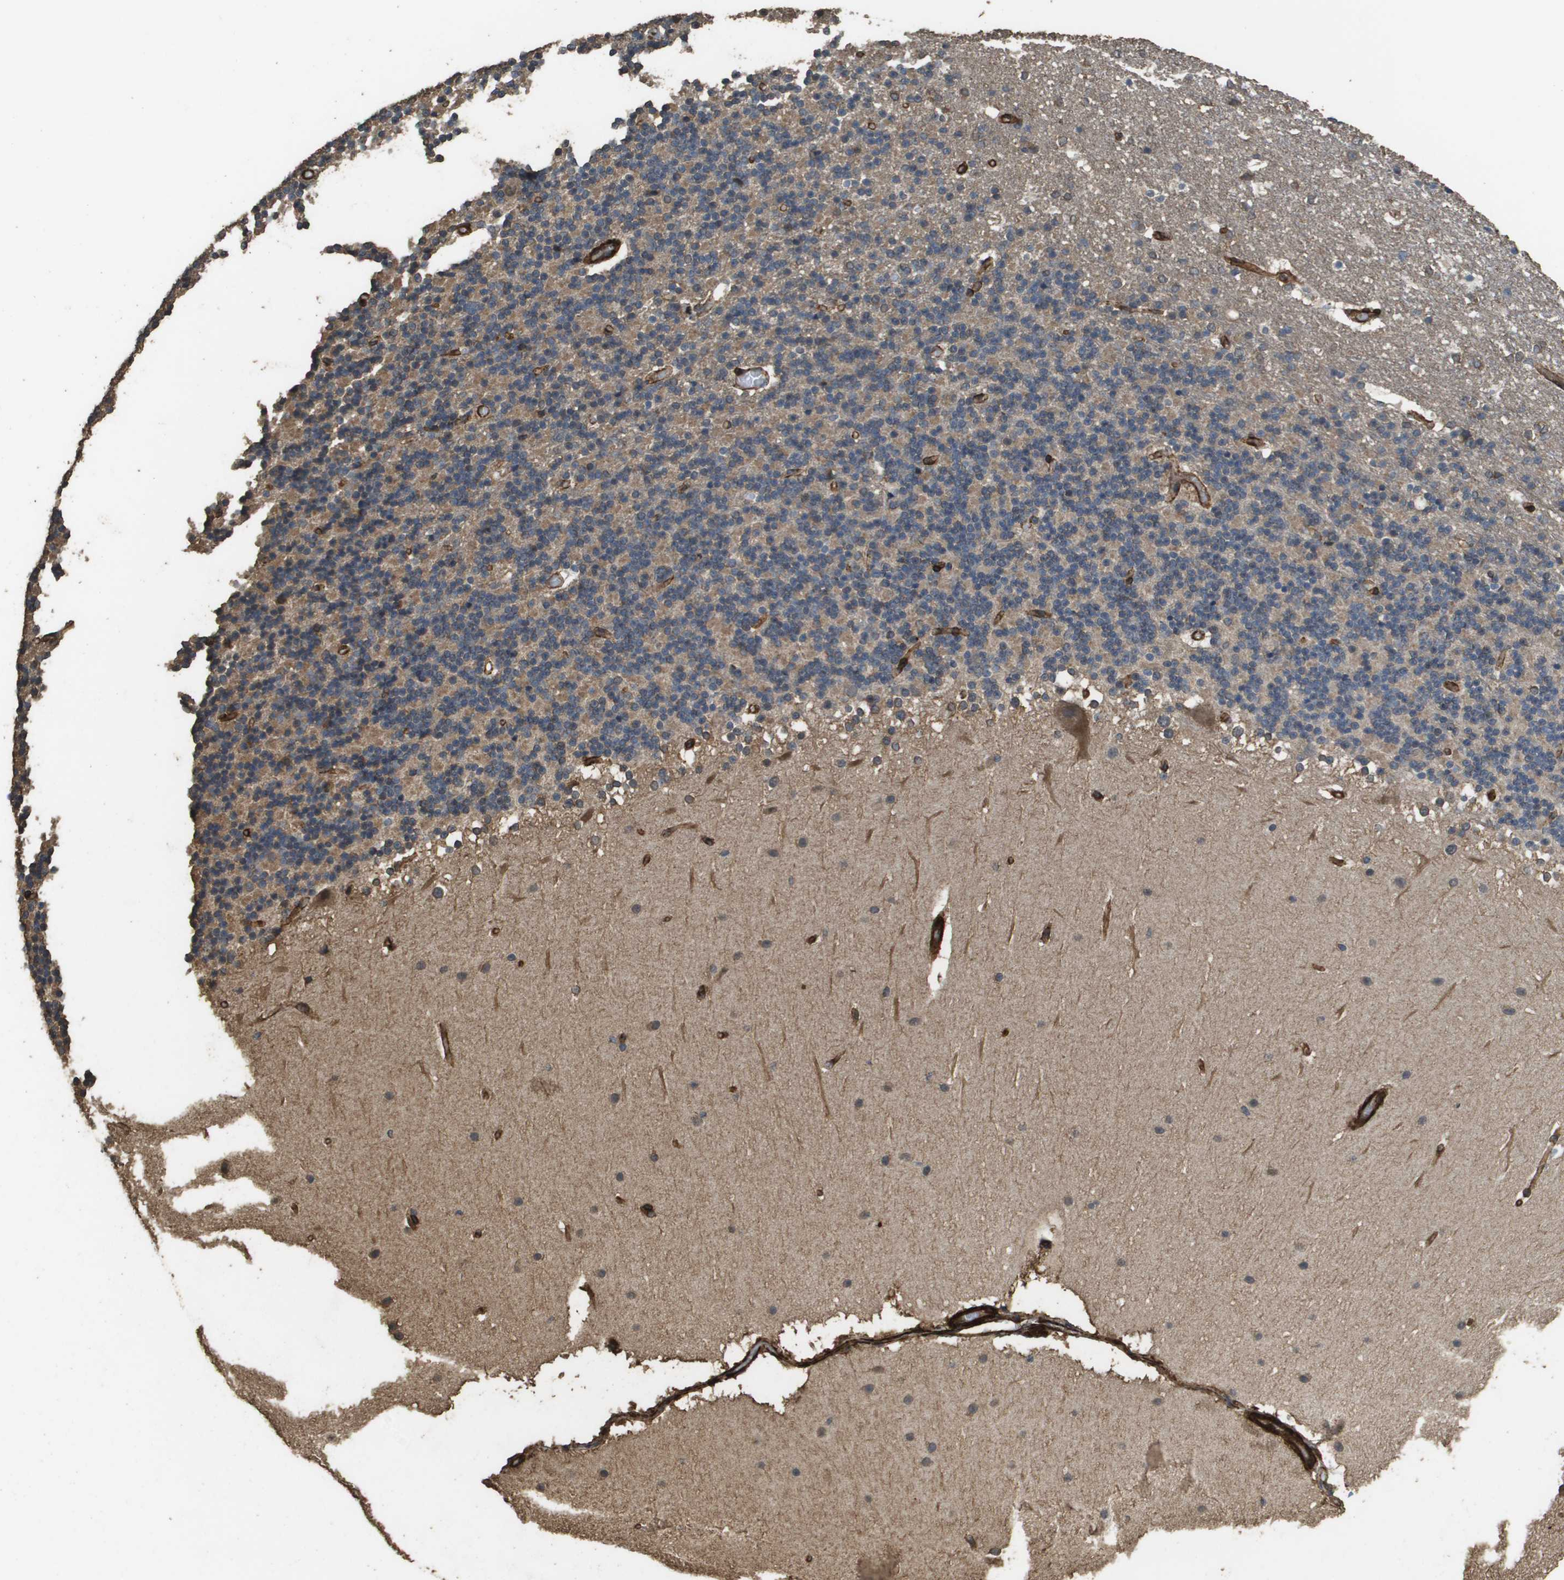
{"staining": {"intensity": "weak", "quantity": ">75%", "location": "cytoplasmic/membranous"}, "tissue": "cerebellum", "cell_type": "Cells in granular layer", "image_type": "normal", "snomed": [{"axis": "morphology", "description": "Normal tissue, NOS"}, {"axis": "topography", "description": "Cerebellum"}], "caption": "Immunohistochemistry (IHC) of normal cerebellum reveals low levels of weak cytoplasmic/membranous staining in about >75% of cells in granular layer.", "gene": "AAMP", "patient": {"sex": "female", "age": 19}}